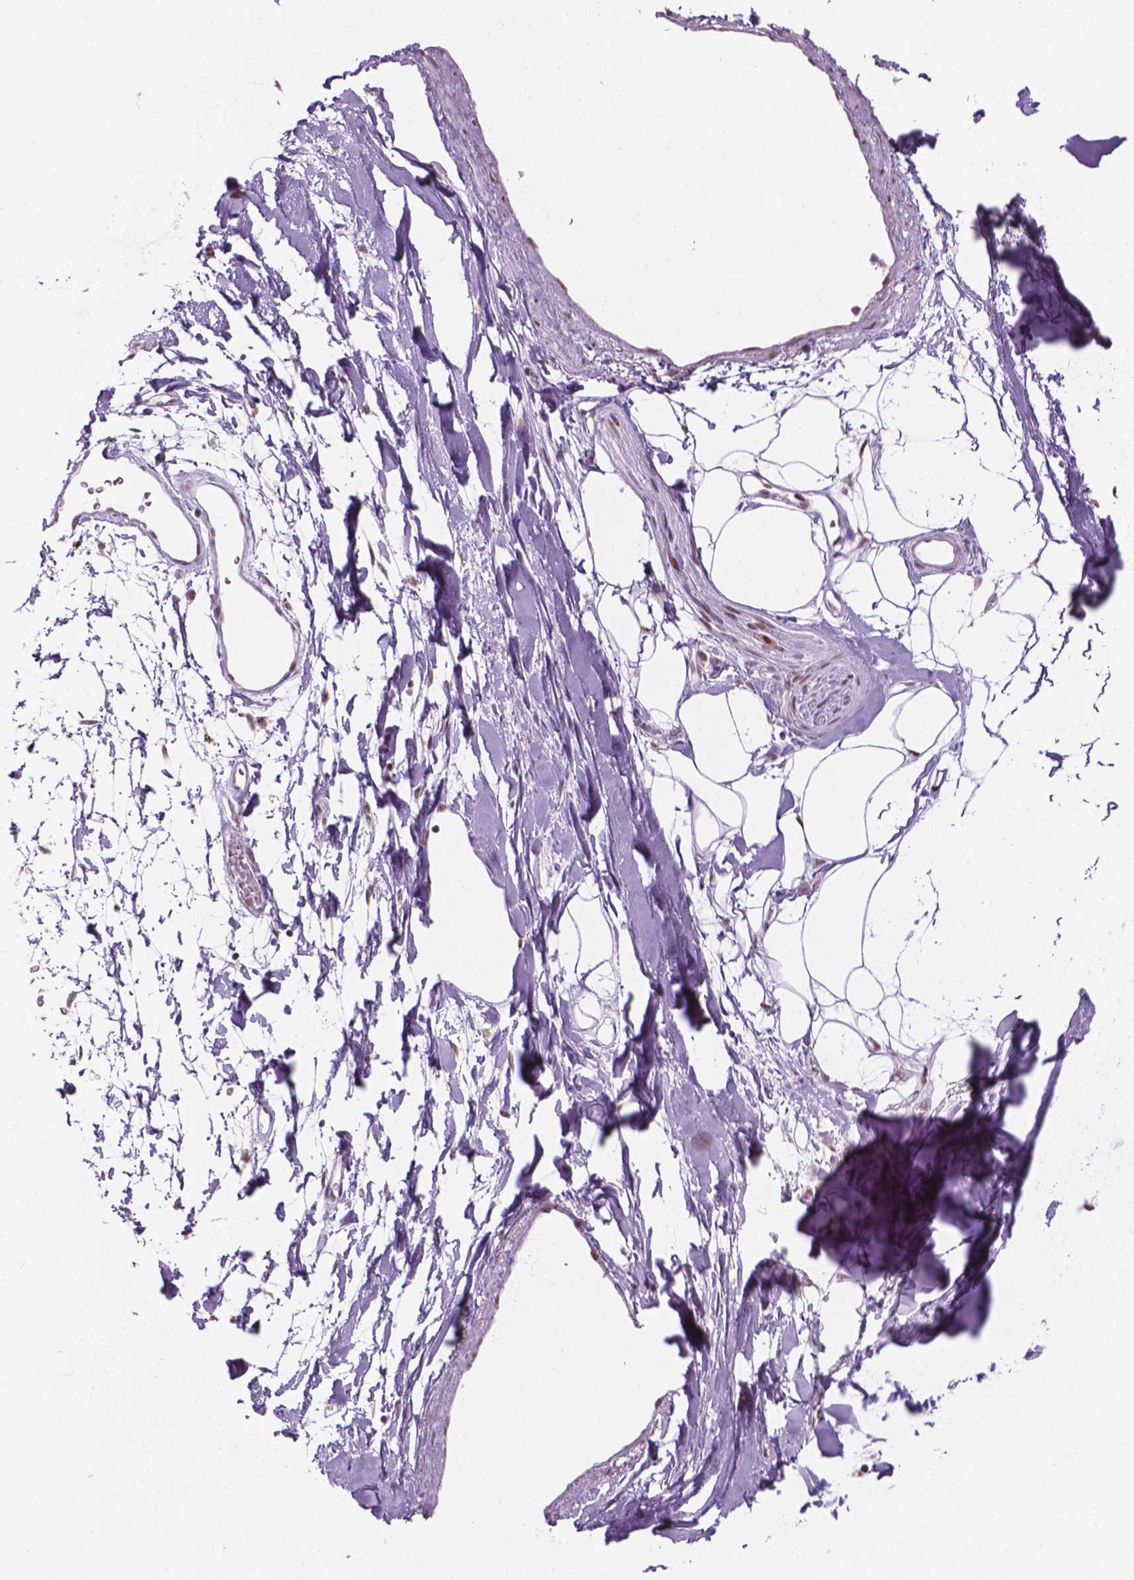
{"staining": {"intensity": "negative", "quantity": "none", "location": "none"}, "tissue": "adipose tissue", "cell_type": "Adipocytes", "image_type": "normal", "snomed": [{"axis": "morphology", "description": "Normal tissue, NOS"}, {"axis": "topography", "description": "Cartilage tissue"}, {"axis": "topography", "description": "Bronchus"}], "caption": "A high-resolution micrograph shows IHC staining of unremarkable adipose tissue, which displays no significant staining in adipocytes.", "gene": "PIAS2", "patient": {"sex": "male", "age": 58}}